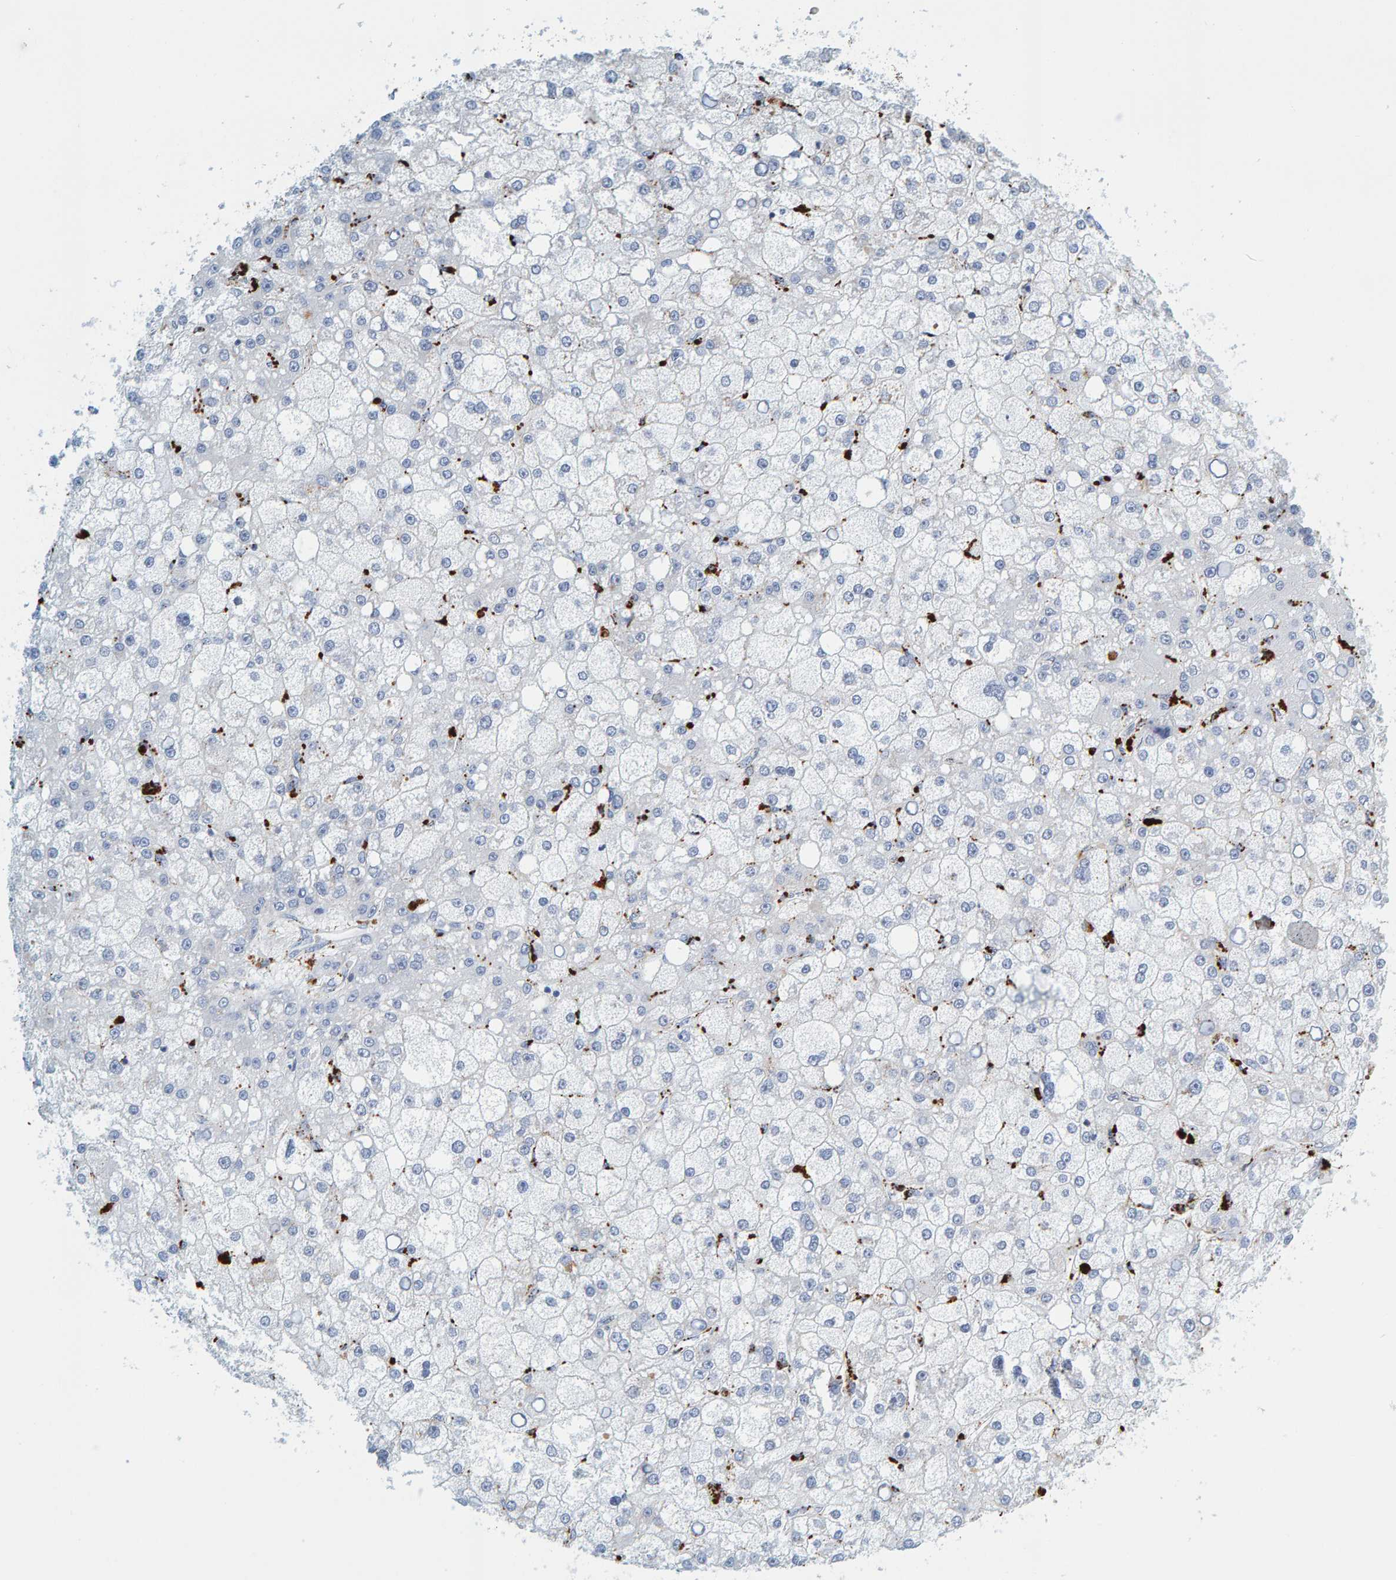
{"staining": {"intensity": "negative", "quantity": "none", "location": "none"}, "tissue": "liver cancer", "cell_type": "Tumor cells", "image_type": "cancer", "snomed": [{"axis": "morphology", "description": "Carcinoma, Hepatocellular, NOS"}, {"axis": "topography", "description": "Liver"}], "caption": "An immunohistochemistry histopathology image of hepatocellular carcinoma (liver) is shown. There is no staining in tumor cells of hepatocellular carcinoma (liver).", "gene": "BIN3", "patient": {"sex": "male", "age": 67}}